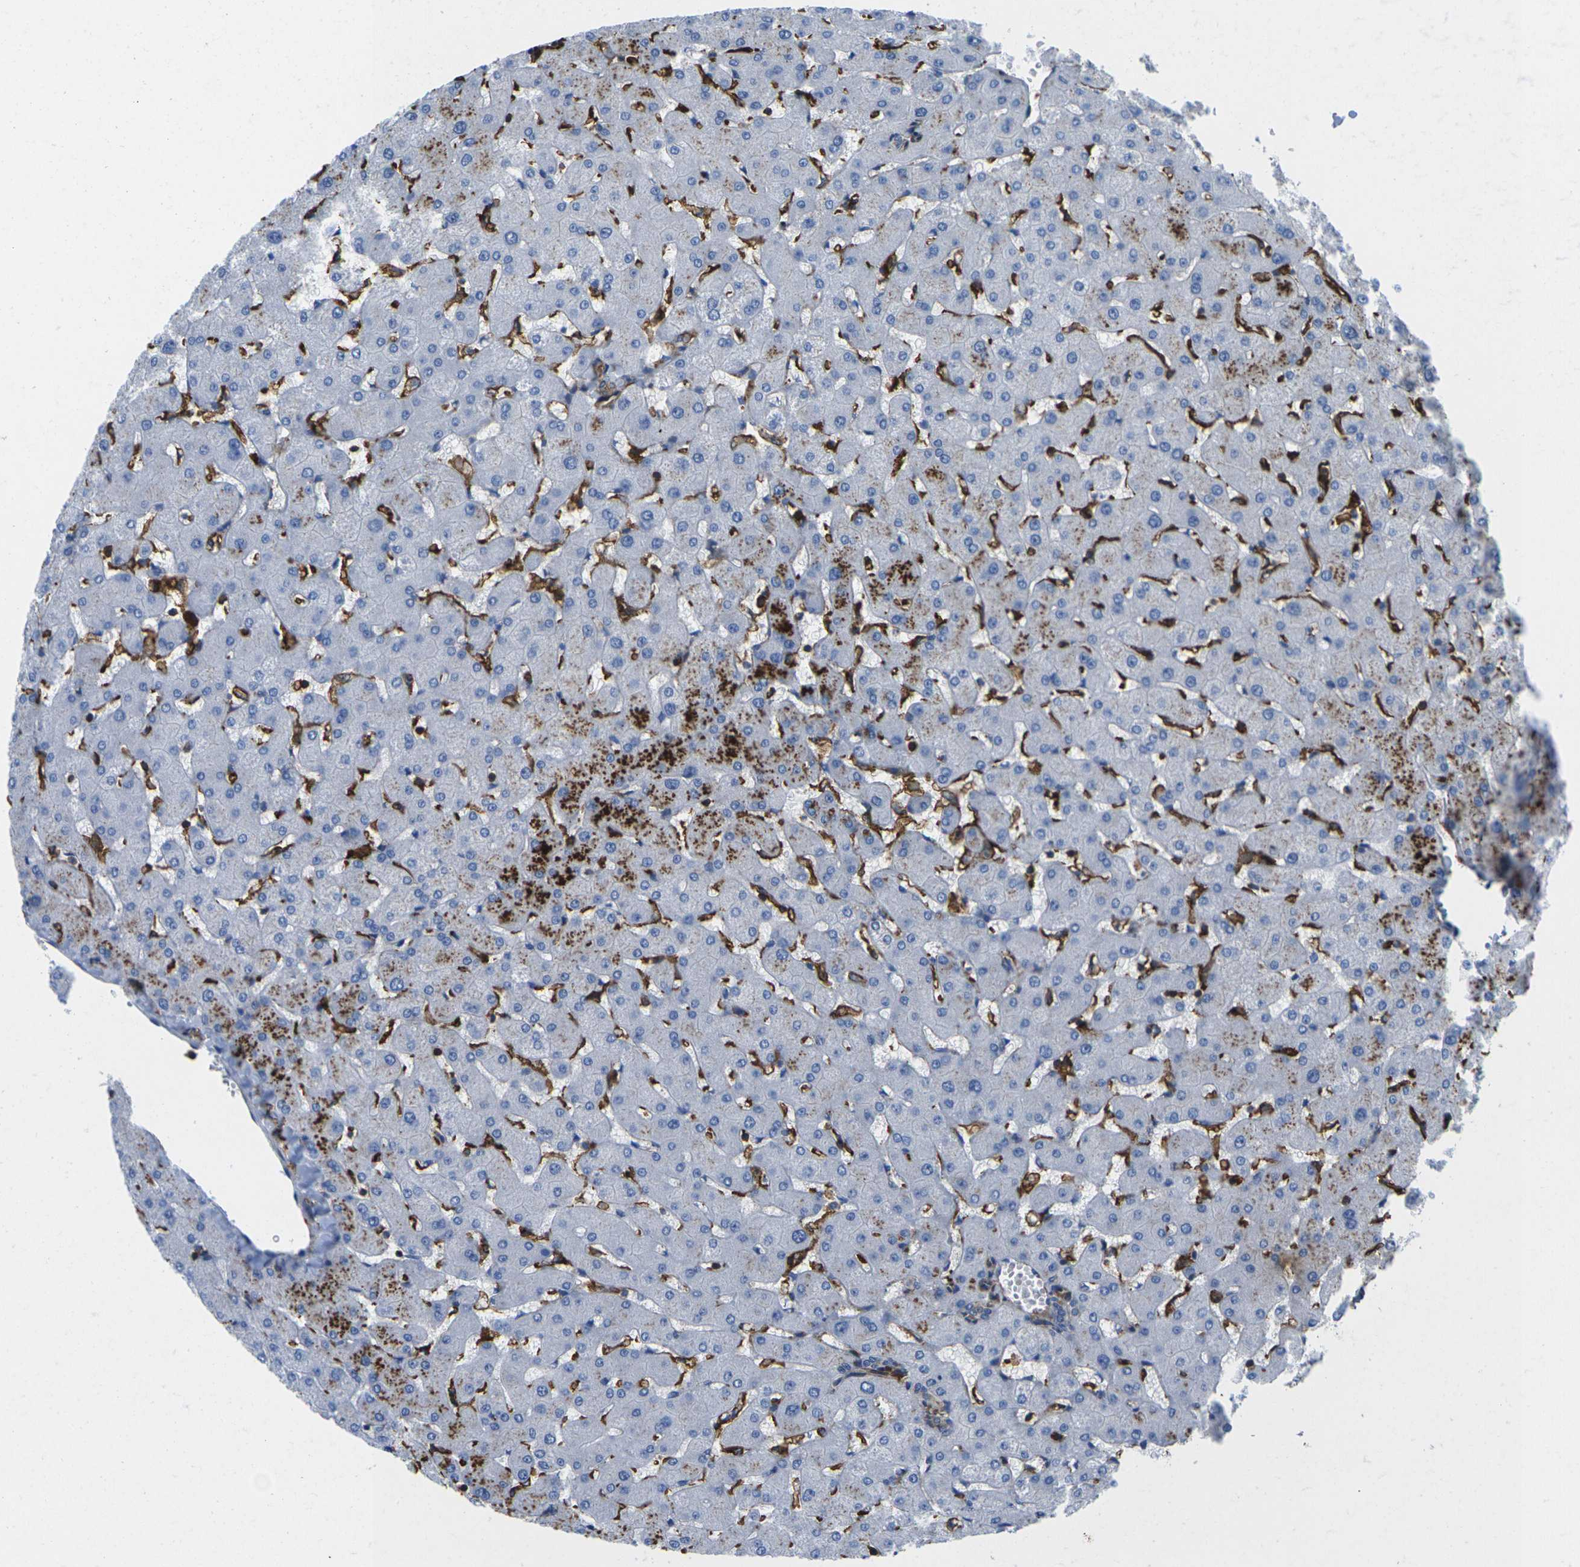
{"staining": {"intensity": "moderate", "quantity": ">75%", "location": "cytoplasmic/membranous"}, "tissue": "liver", "cell_type": "Cholangiocytes", "image_type": "normal", "snomed": [{"axis": "morphology", "description": "Normal tissue, NOS"}, {"axis": "topography", "description": "Liver"}], "caption": "Liver was stained to show a protein in brown. There is medium levels of moderate cytoplasmic/membranous expression in approximately >75% of cholangiocytes.", "gene": "IQGAP1", "patient": {"sex": "female", "age": 63}}